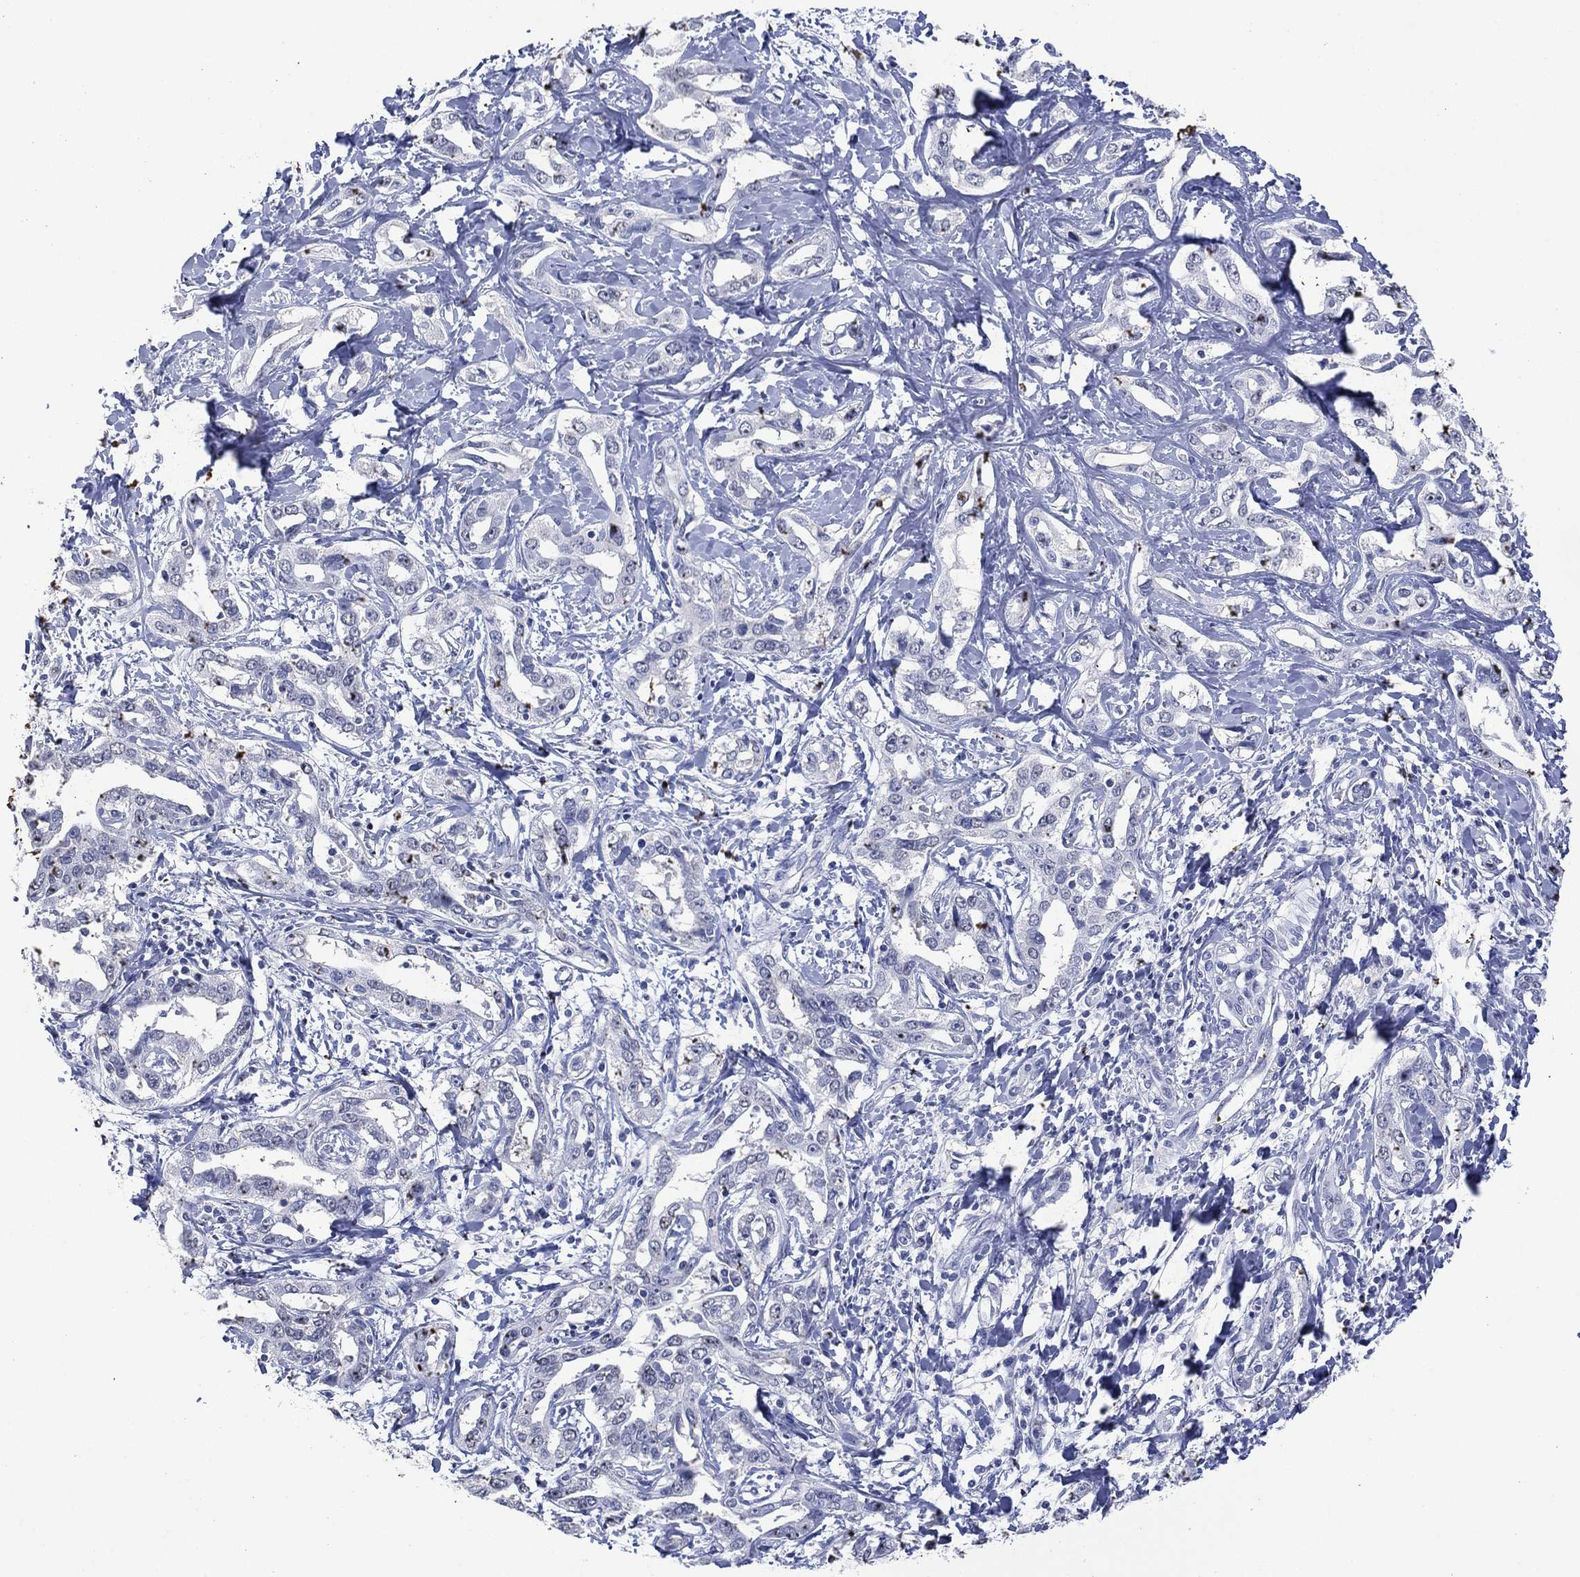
{"staining": {"intensity": "negative", "quantity": "none", "location": "none"}, "tissue": "liver cancer", "cell_type": "Tumor cells", "image_type": "cancer", "snomed": [{"axis": "morphology", "description": "Cholangiocarcinoma"}, {"axis": "topography", "description": "Liver"}], "caption": "Immunohistochemistry of human liver cancer demonstrates no positivity in tumor cells.", "gene": "DSG1", "patient": {"sex": "male", "age": 59}}